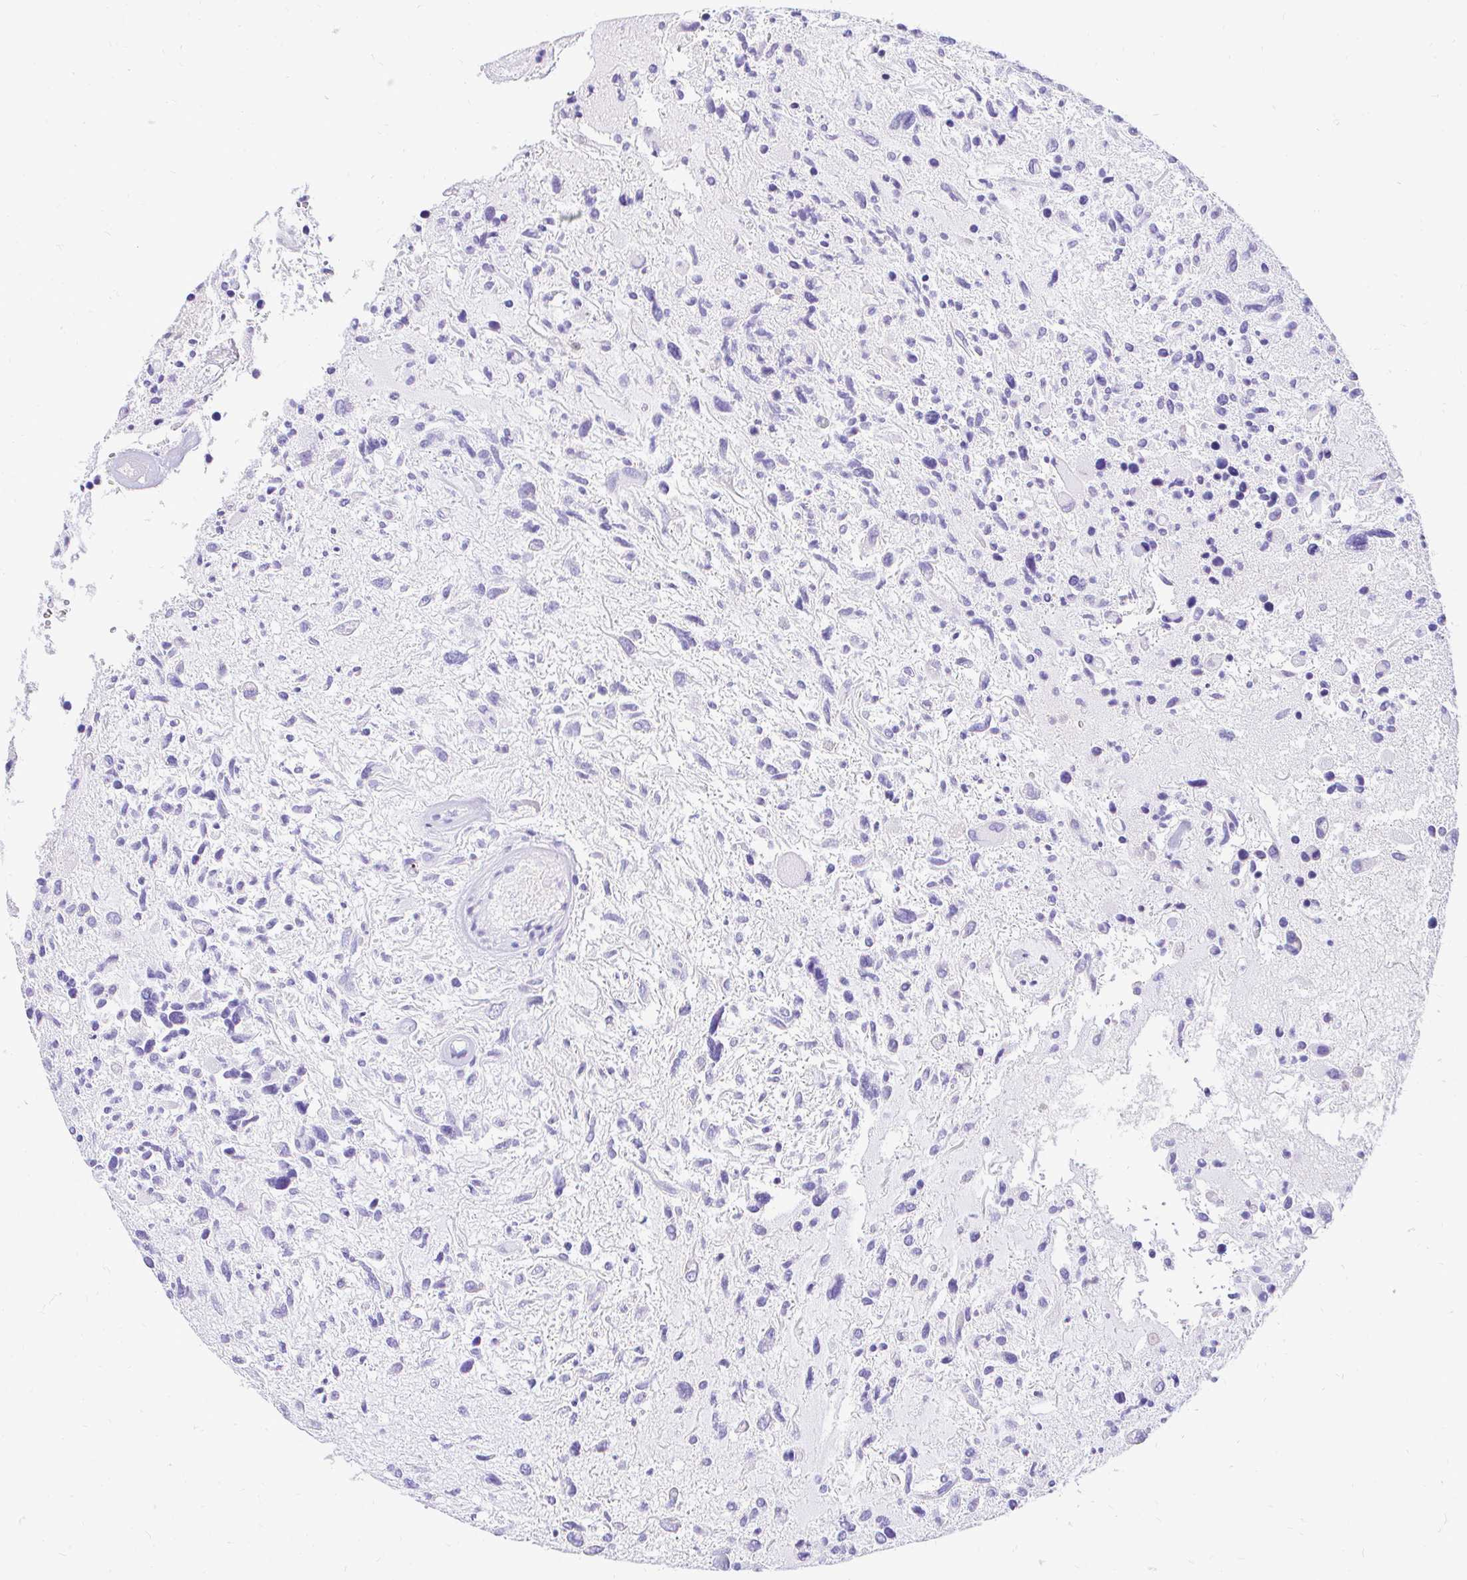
{"staining": {"intensity": "negative", "quantity": "none", "location": "none"}, "tissue": "glioma", "cell_type": "Tumor cells", "image_type": "cancer", "snomed": [{"axis": "morphology", "description": "Glioma, malignant, High grade"}, {"axis": "topography", "description": "Brain"}], "caption": "Immunohistochemistry (IHC) image of neoplastic tissue: human glioma stained with DAB exhibits no significant protein staining in tumor cells.", "gene": "FATE1", "patient": {"sex": "female", "age": 11}}